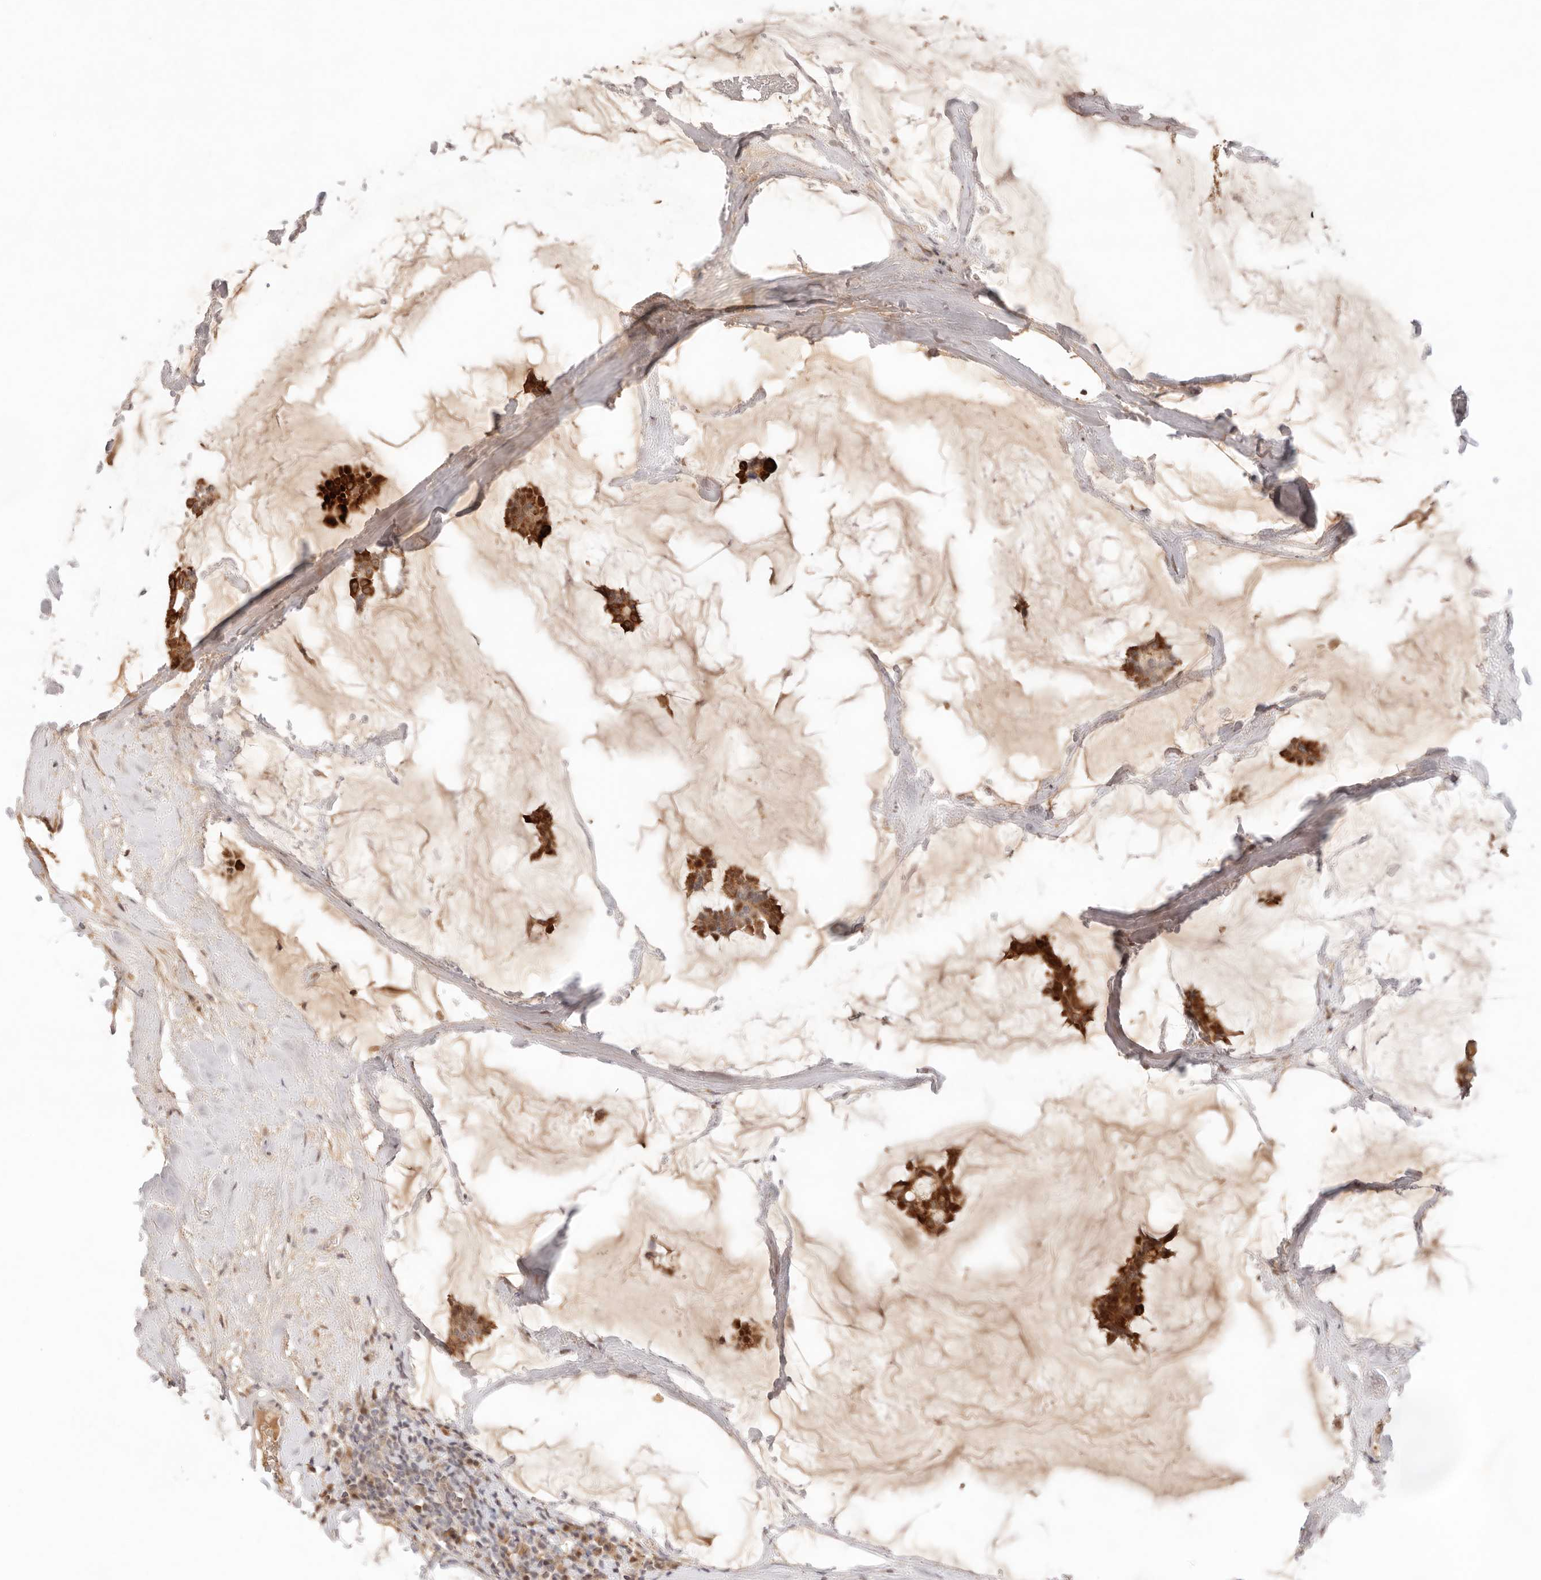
{"staining": {"intensity": "strong", "quantity": ">75%", "location": "cytoplasmic/membranous"}, "tissue": "breast cancer", "cell_type": "Tumor cells", "image_type": "cancer", "snomed": [{"axis": "morphology", "description": "Duct carcinoma"}, {"axis": "topography", "description": "Breast"}], "caption": "Immunohistochemistry photomicrograph of neoplastic tissue: intraductal carcinoma (breast) stained using IHC demonstrates high levels of strong protein expression localized specifically in the cytoplasmic/membranous of tumor cells, appearing as a cytoplasmic/membranous brown color.", "gene": "PHLDA3", "patient": {"sex": "female", "age": 93}}